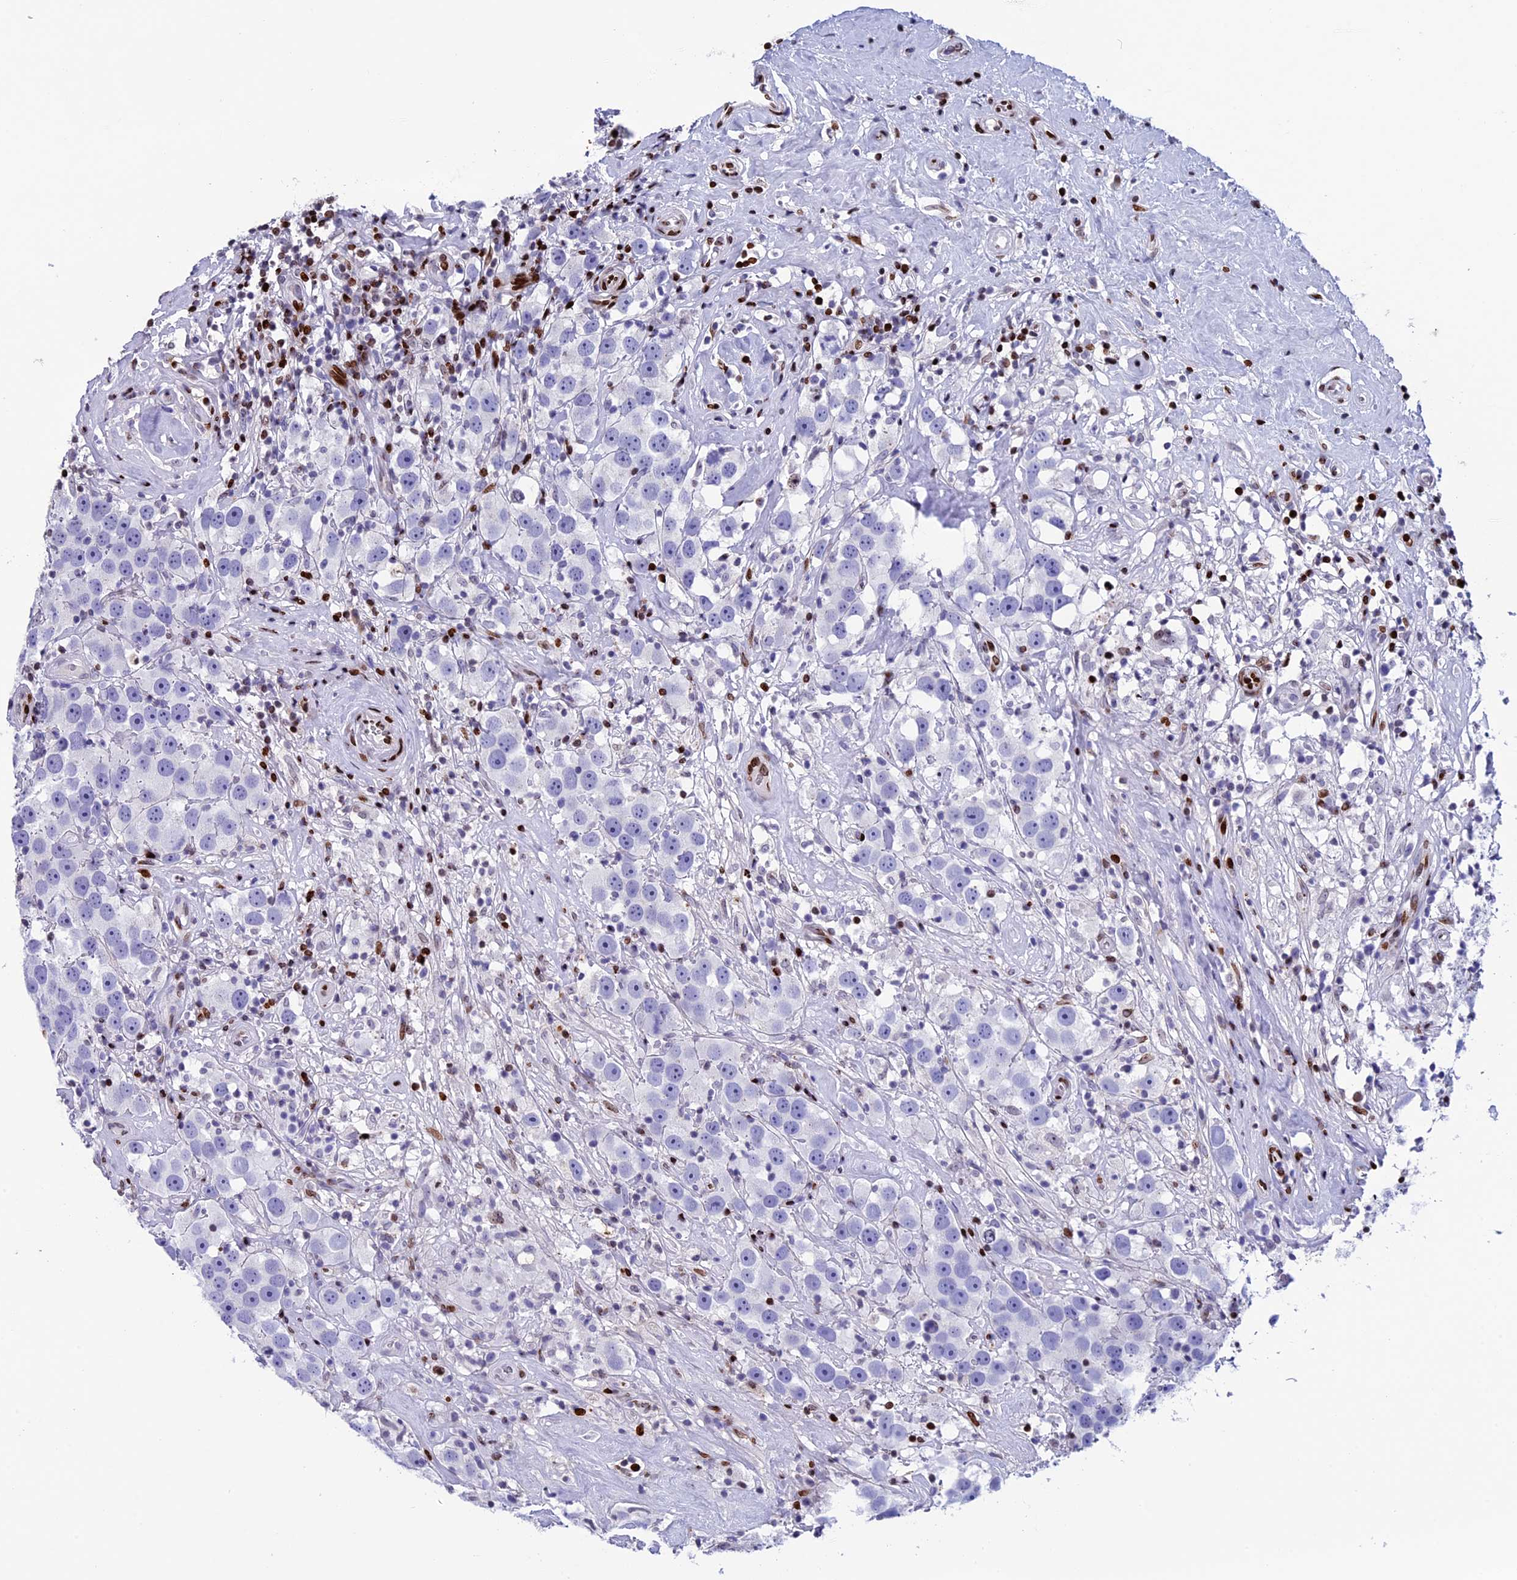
{"staining": {"intensity": "negative", "quantity": "none", "location": "none"}, "tissue": "testis cancer", "cell_type": "Tumor cells", "image_type": "cancer", "snomed": [{"axis": "morphology", "description": "Seminoma, NOS"}, {"axis": "topography", "description": "Testis"}], "caption": "The histopathology image exhibits no staining of tumor cells in testis seminoma.", "gene": "BTBD3", "patient": {"sex": "male", "age": 49}}